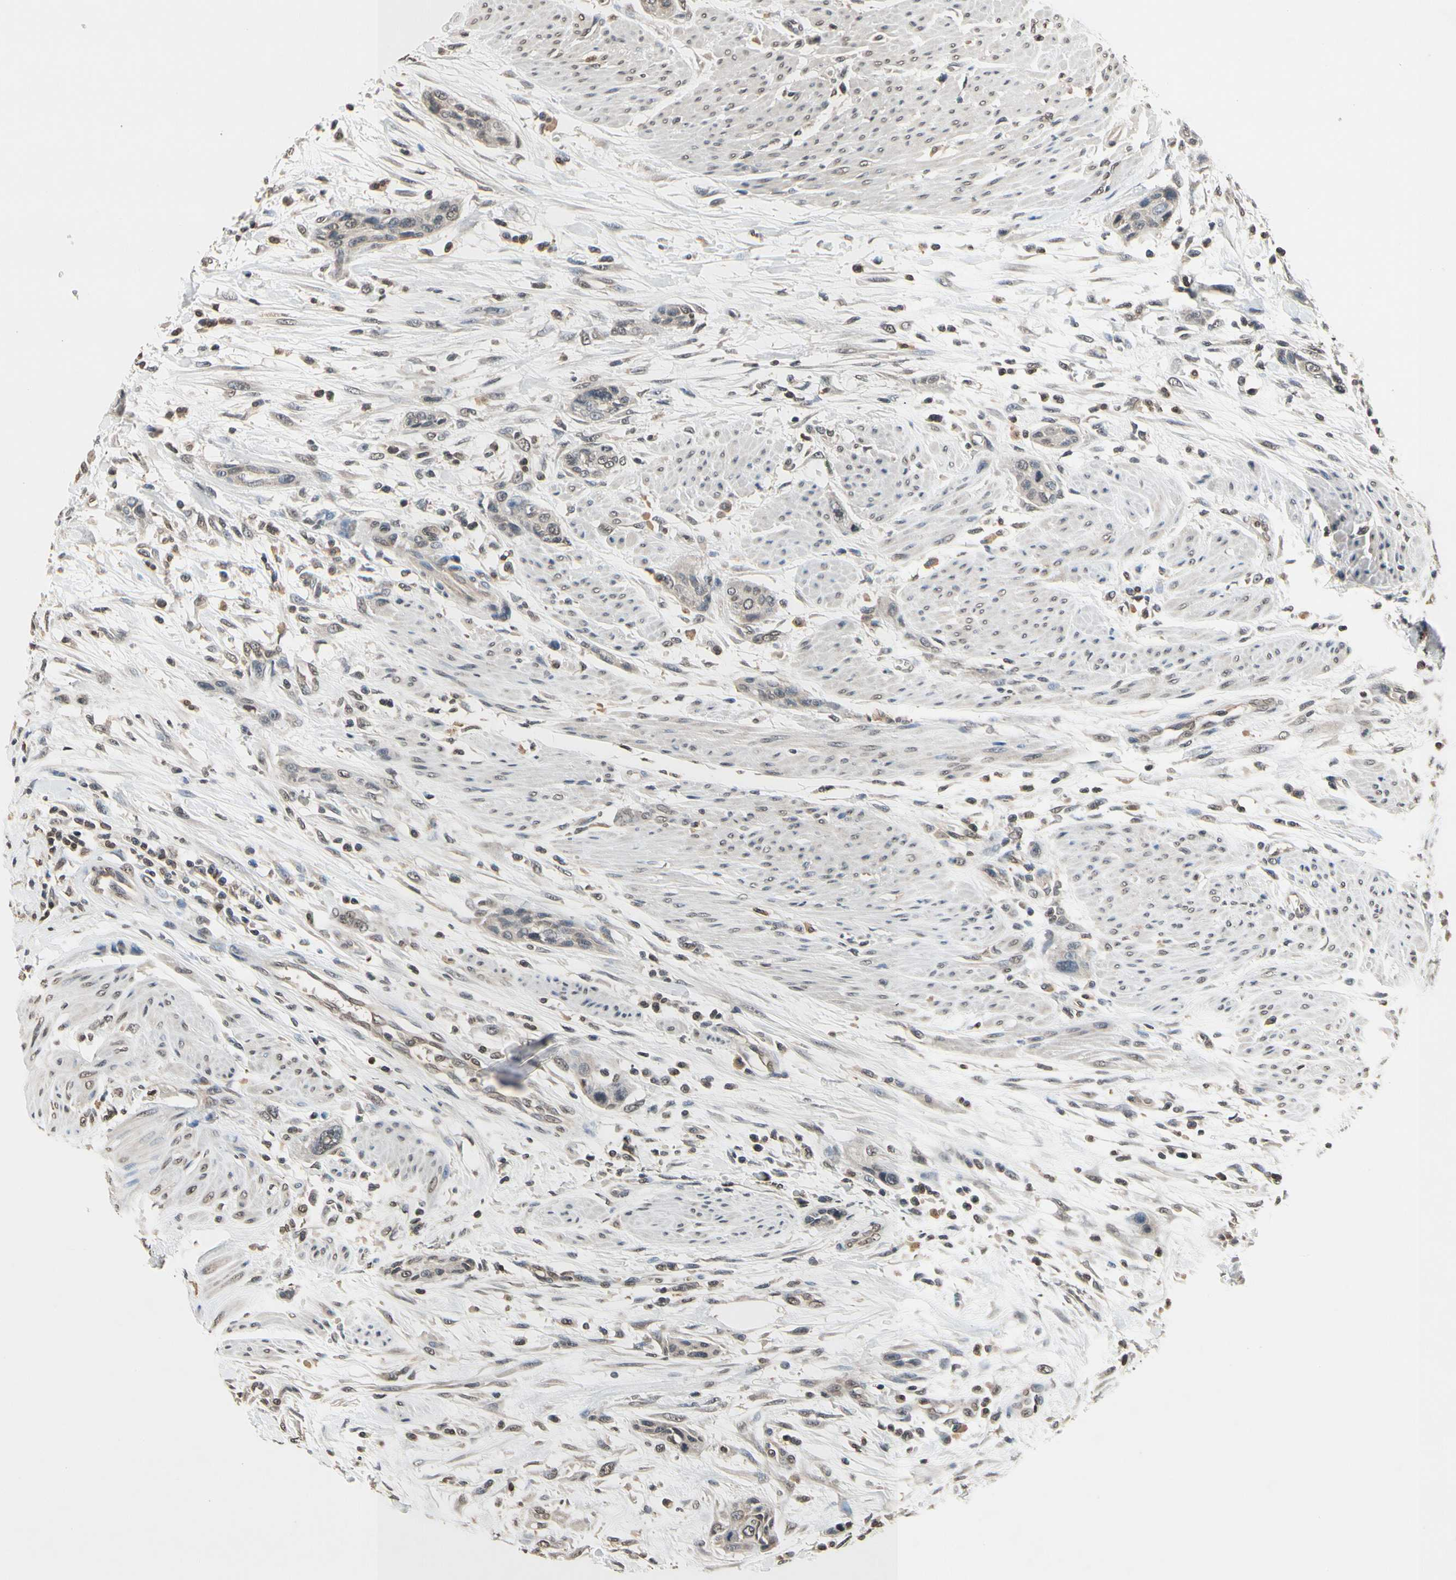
{"staining": {"intensity": "weak", "quantity": ">75%", "location": "cytoplasmic/membranous"}, "tissue": "urothelial cancer", "cell_type": "Tumor cells", "image_type": "cancer", "snomed": [{"axis": "morphology", "description": "Urothelial carcinoma, High grade"}, {"axis": "topography", "description": "Urinary bladder"}], "caption": "Protein expression analysis of urothelial cancer exhibits weak cytoplasmic/membranous expression in approximately >75% of tumor cells.", "gene": "GCLC", "patient": {"sex": "male", "age": 35}}